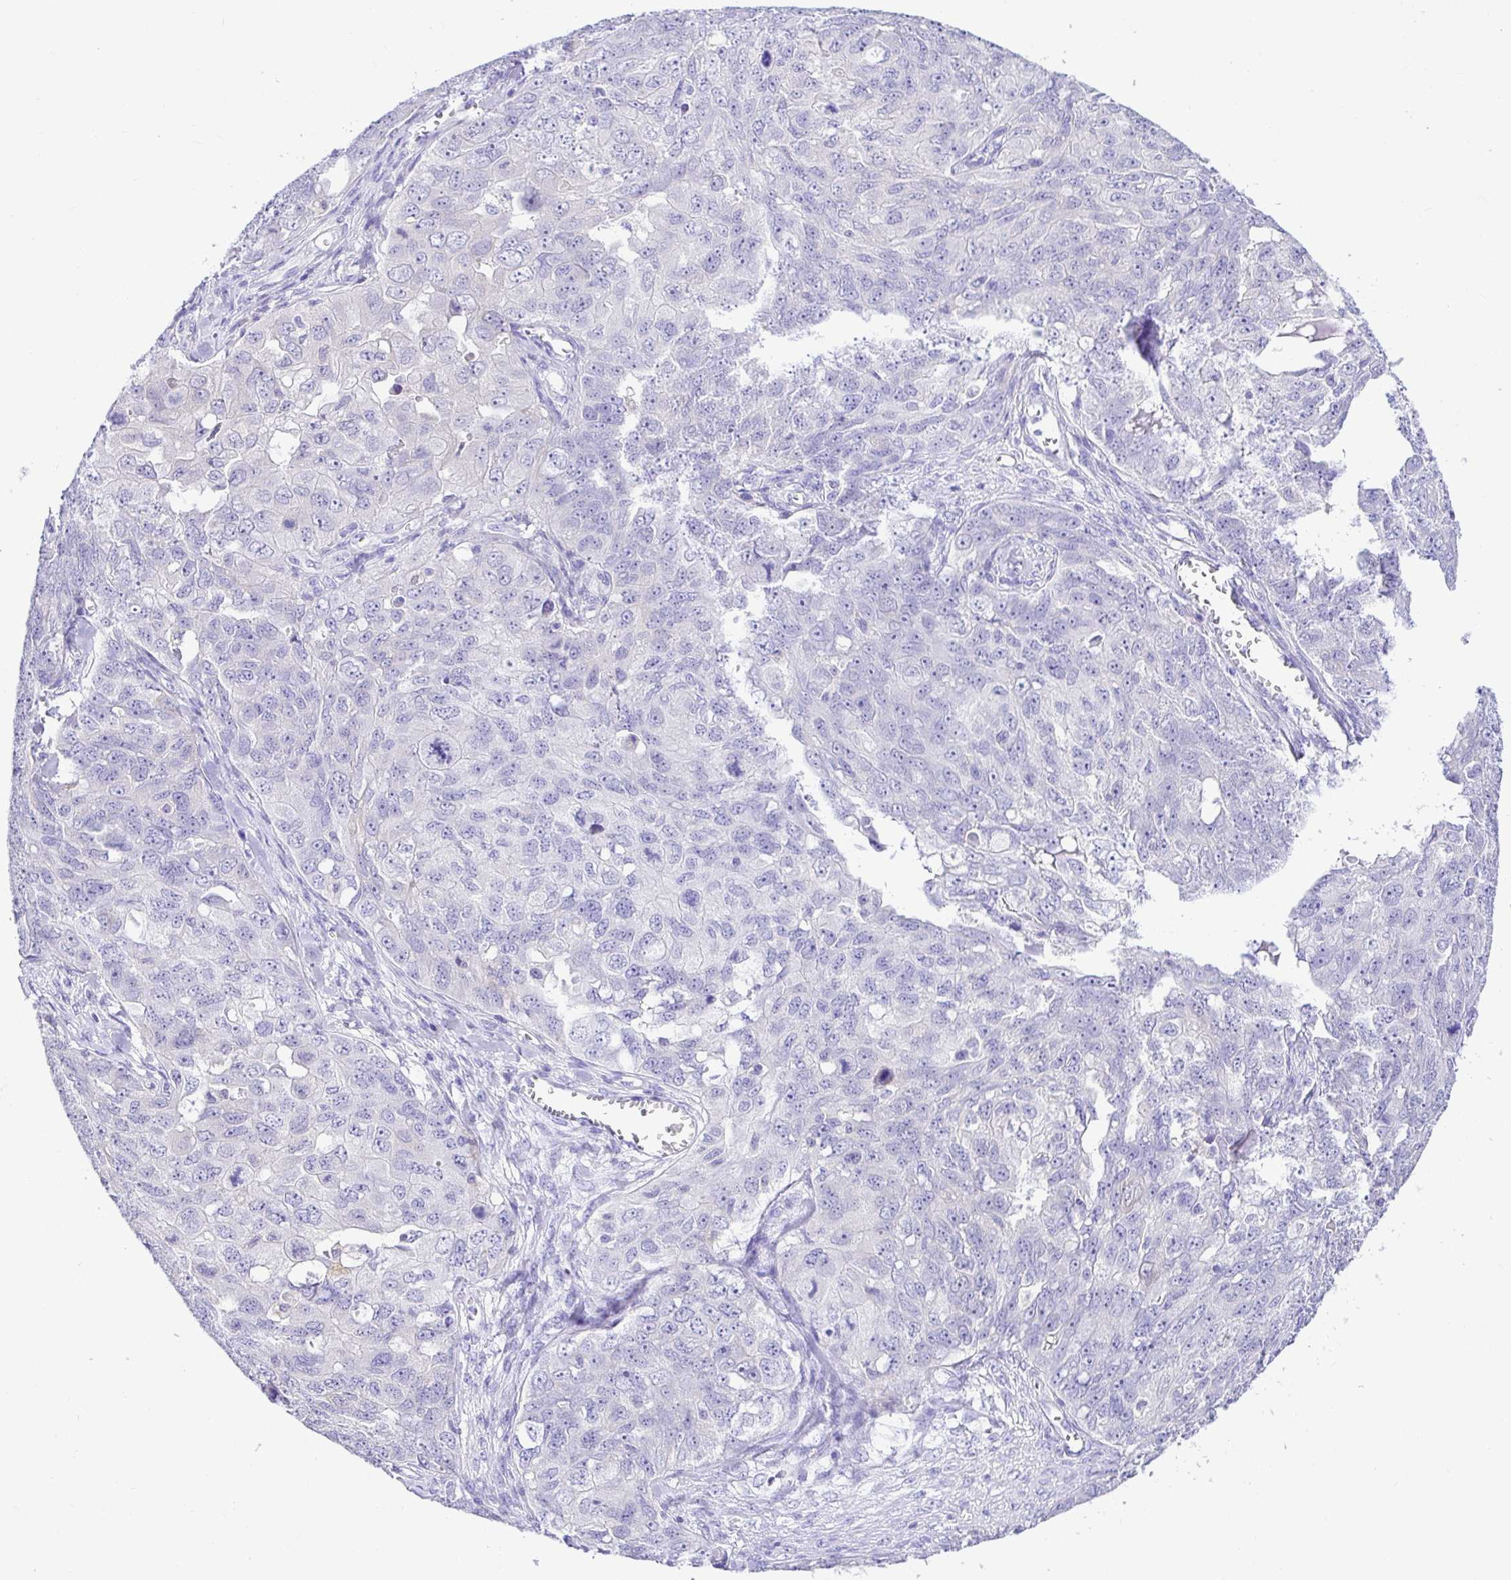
{"staining": {"intensity": "negative", "quantity": "none", "location": "none"}, "tissue": "ovarian cancer", "cell_type": "Tumor cells", "image_type": "cancer", "snomed": [{"axis": "morphology", "description": "Carcinoma, endometroid"}, {"axis": "topography", "description": "Ovary"}], "caption": "High power microscopy image of an immunohistochemistry photomicrograph of ovarian endometroid carcinoma, revealing no significant positivity in tumor cells.", "gene": "BACE2", "patient": {"sex": "female", "age": 70}}